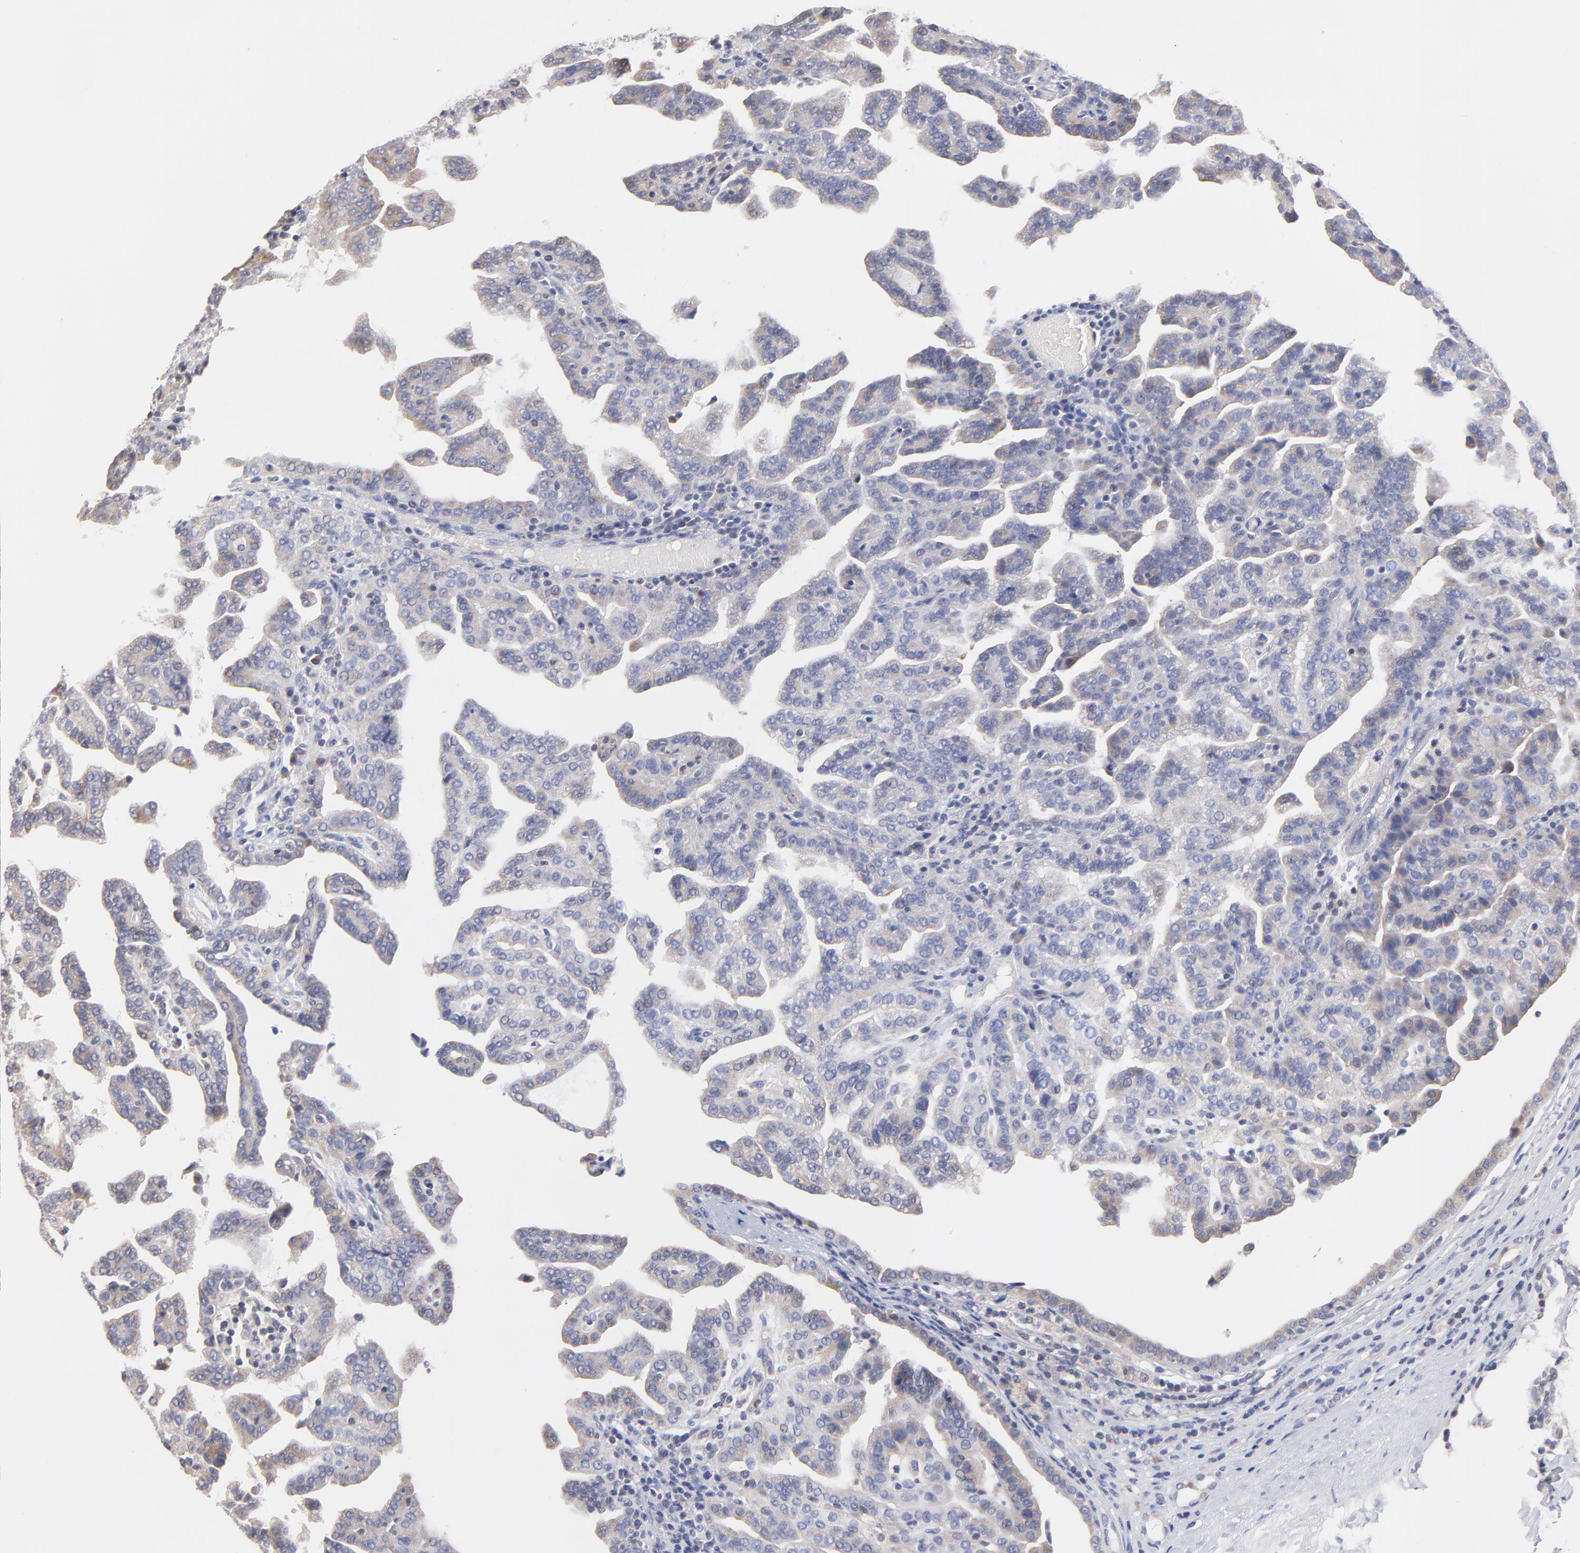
{"staining": {"intensity": "weak", "quantity": "<25%", "location": "cytoplasmic/membranous"}, "tissue": "renal cancer", "cell_type": "Tumor cells", "image_type": "cancer", "snomed": [{"axis": "morphology", "description": "Adenocarcinoma, NOS"}, {"axis": "topography", "description": "Kidney"}], "caption": "IHC histopathology image of renal cancer (adenocarcinoma) stained for a protein (brown), which shows no staining in tumor cells.", "gene": "PCMT1", "patient": {"sex": "male", "age": 61}}